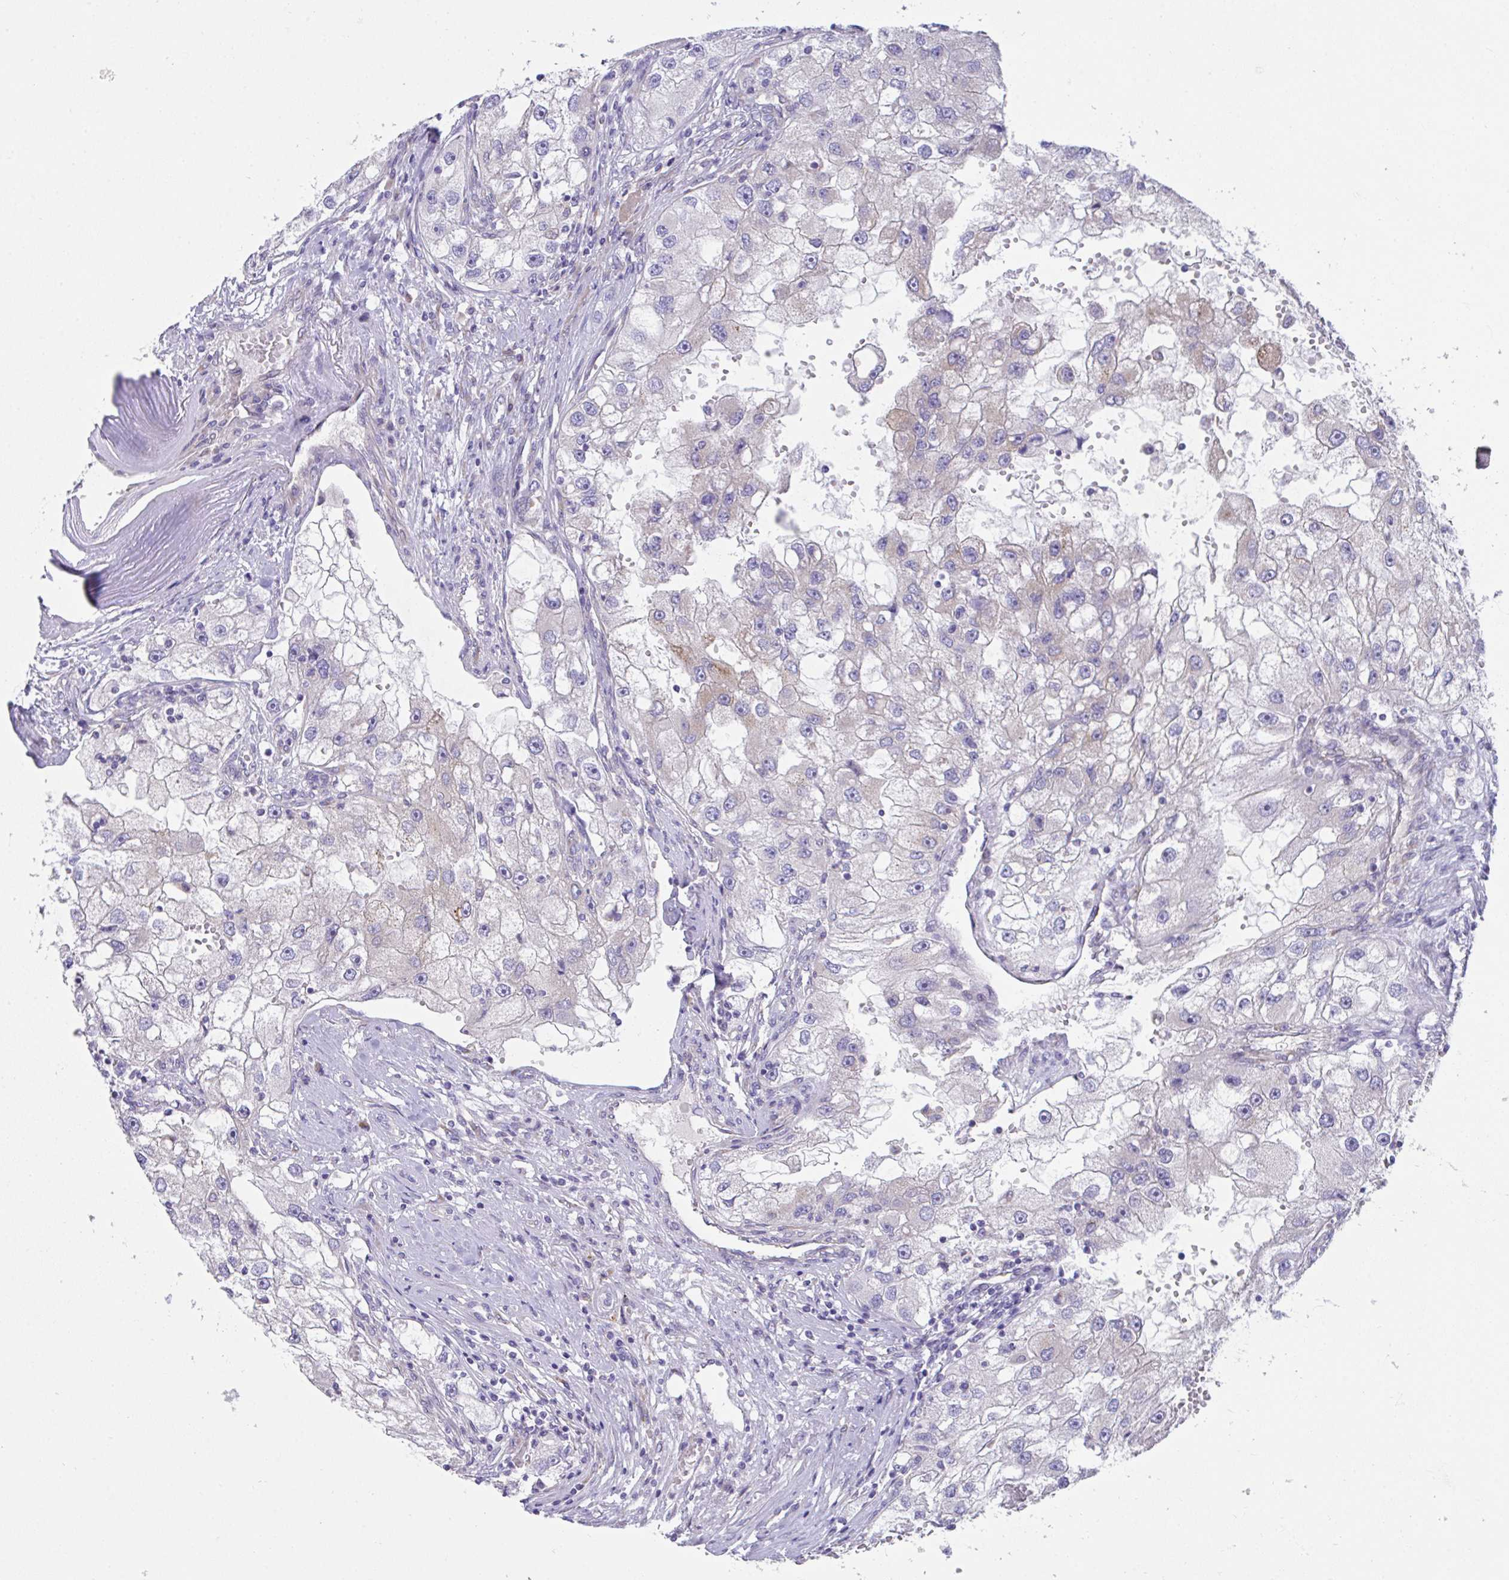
{"staining": {"intensity": "weak", "quantity": "<25%", "location": "cytoplasmic/membranous"}, "tissue": "renal cancer", "cell_type": "Tumor cells", "image_type": "cancer", "snomed": [{"axis": "morphology", "description": "Adenocarcinoma, NOS"}, {"axis": "topography", "description": "Kidney"}], "caption": "Immunohistochemistry (IHC) histopathology image of human renal cancer stained for a protein (brown), which demonstrates no staining in tumor cells. (Immunohistochemistry (IHC), brightfield microscopy, high magnification).", "gene": "MIA3", "patient": {"sex": "male", "age": 63}}